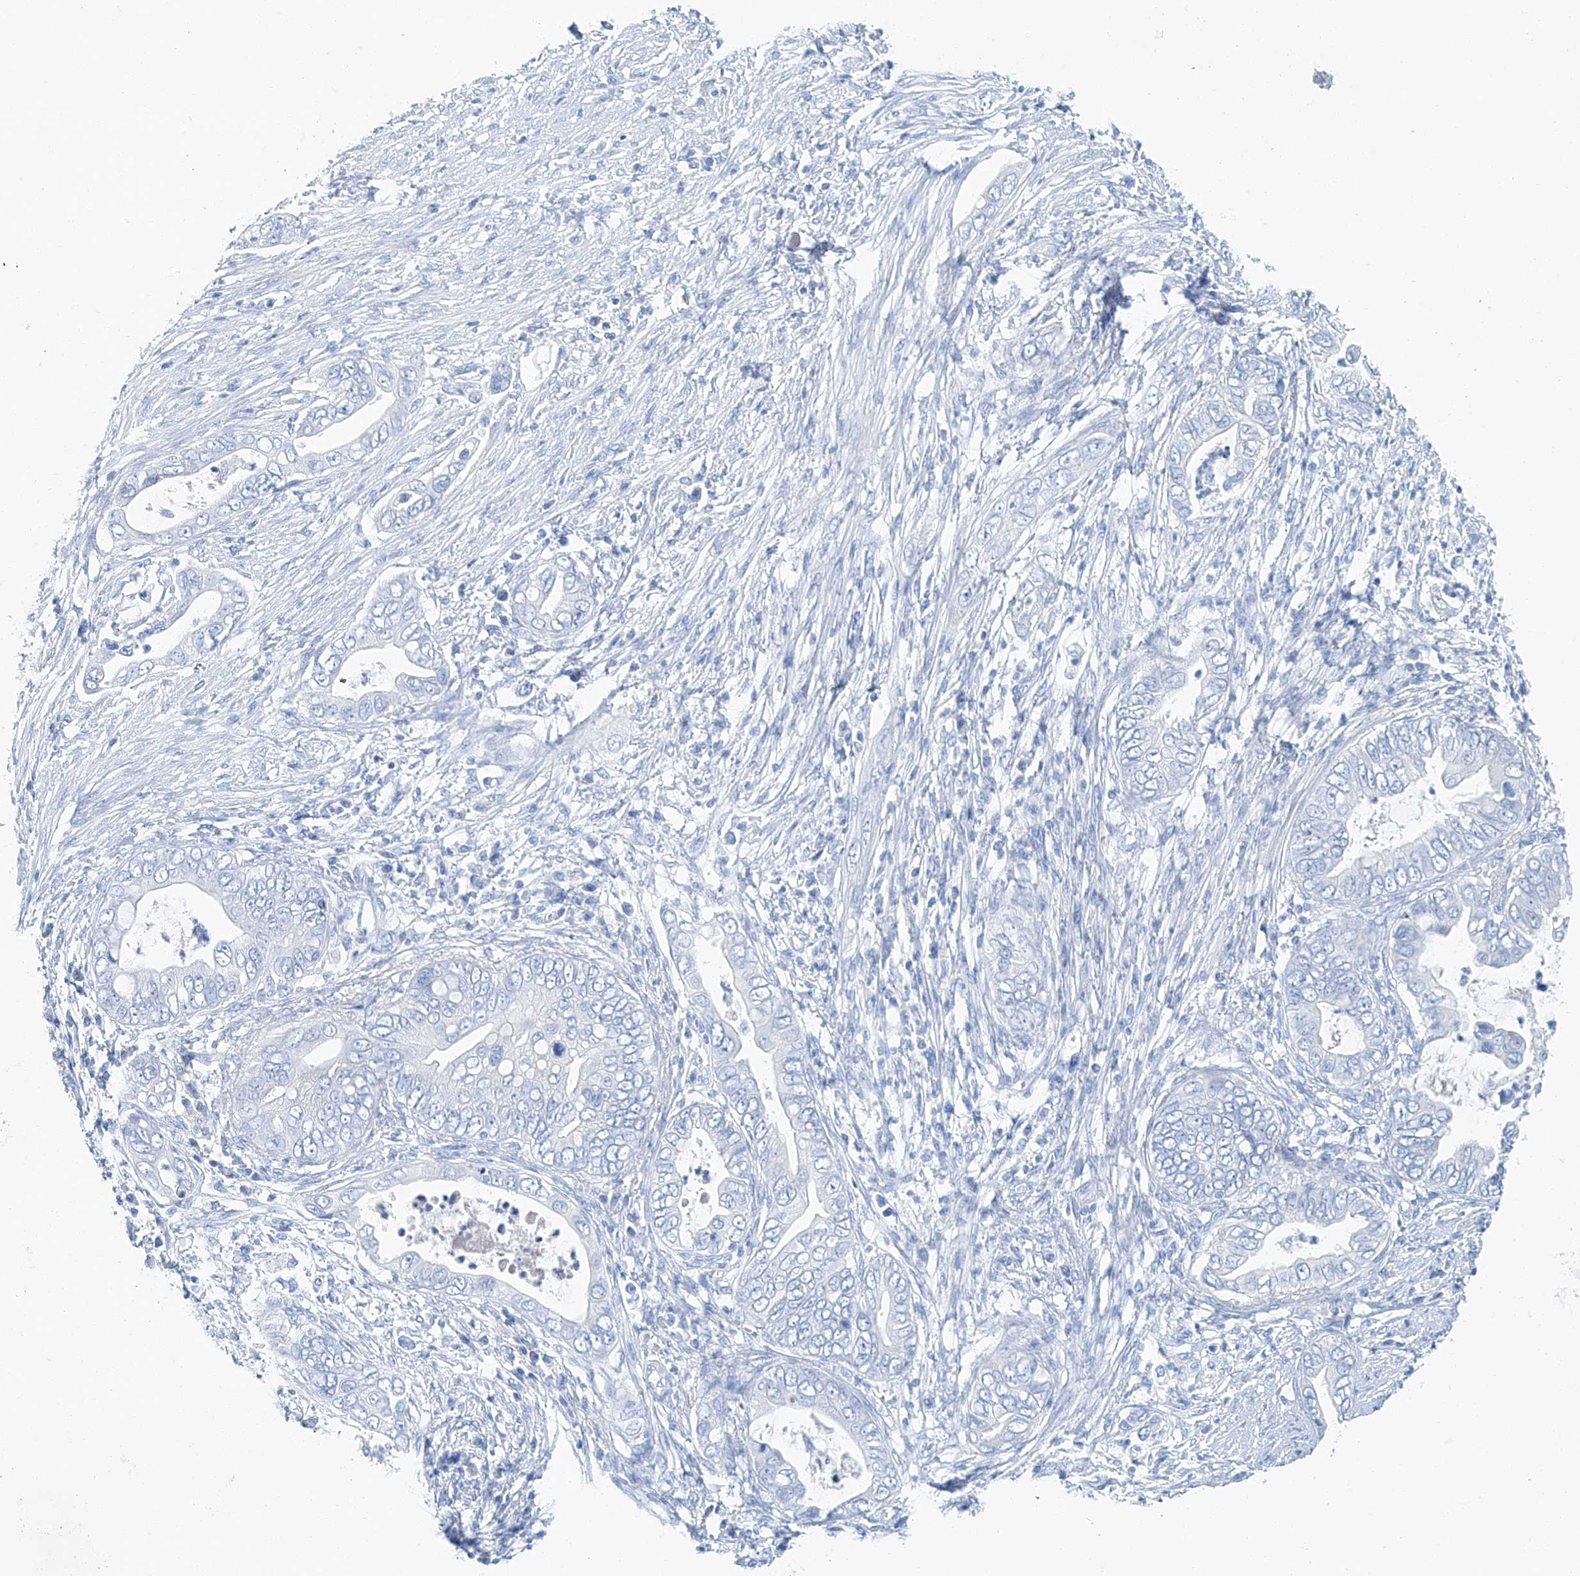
{"staining": {"intensity": "negative", "quantity": "none", "location": "none"}, "tissue": "pancreatic cancer", "cell_type": "Tumor cells", "image_type": "cancer", "snomed": [{"axis": "morphology", "description": "Adenocarcinoma, NOS"}, {"axis": "topography", "description": "Pancreas"}], "caption": "Histopathology image shows no significant protein positivity in tumor cells of pancreatic cancer (adenocarcinoma).", "gene": "C1orf87", "patient": {"sex": "male", "age": 75}}